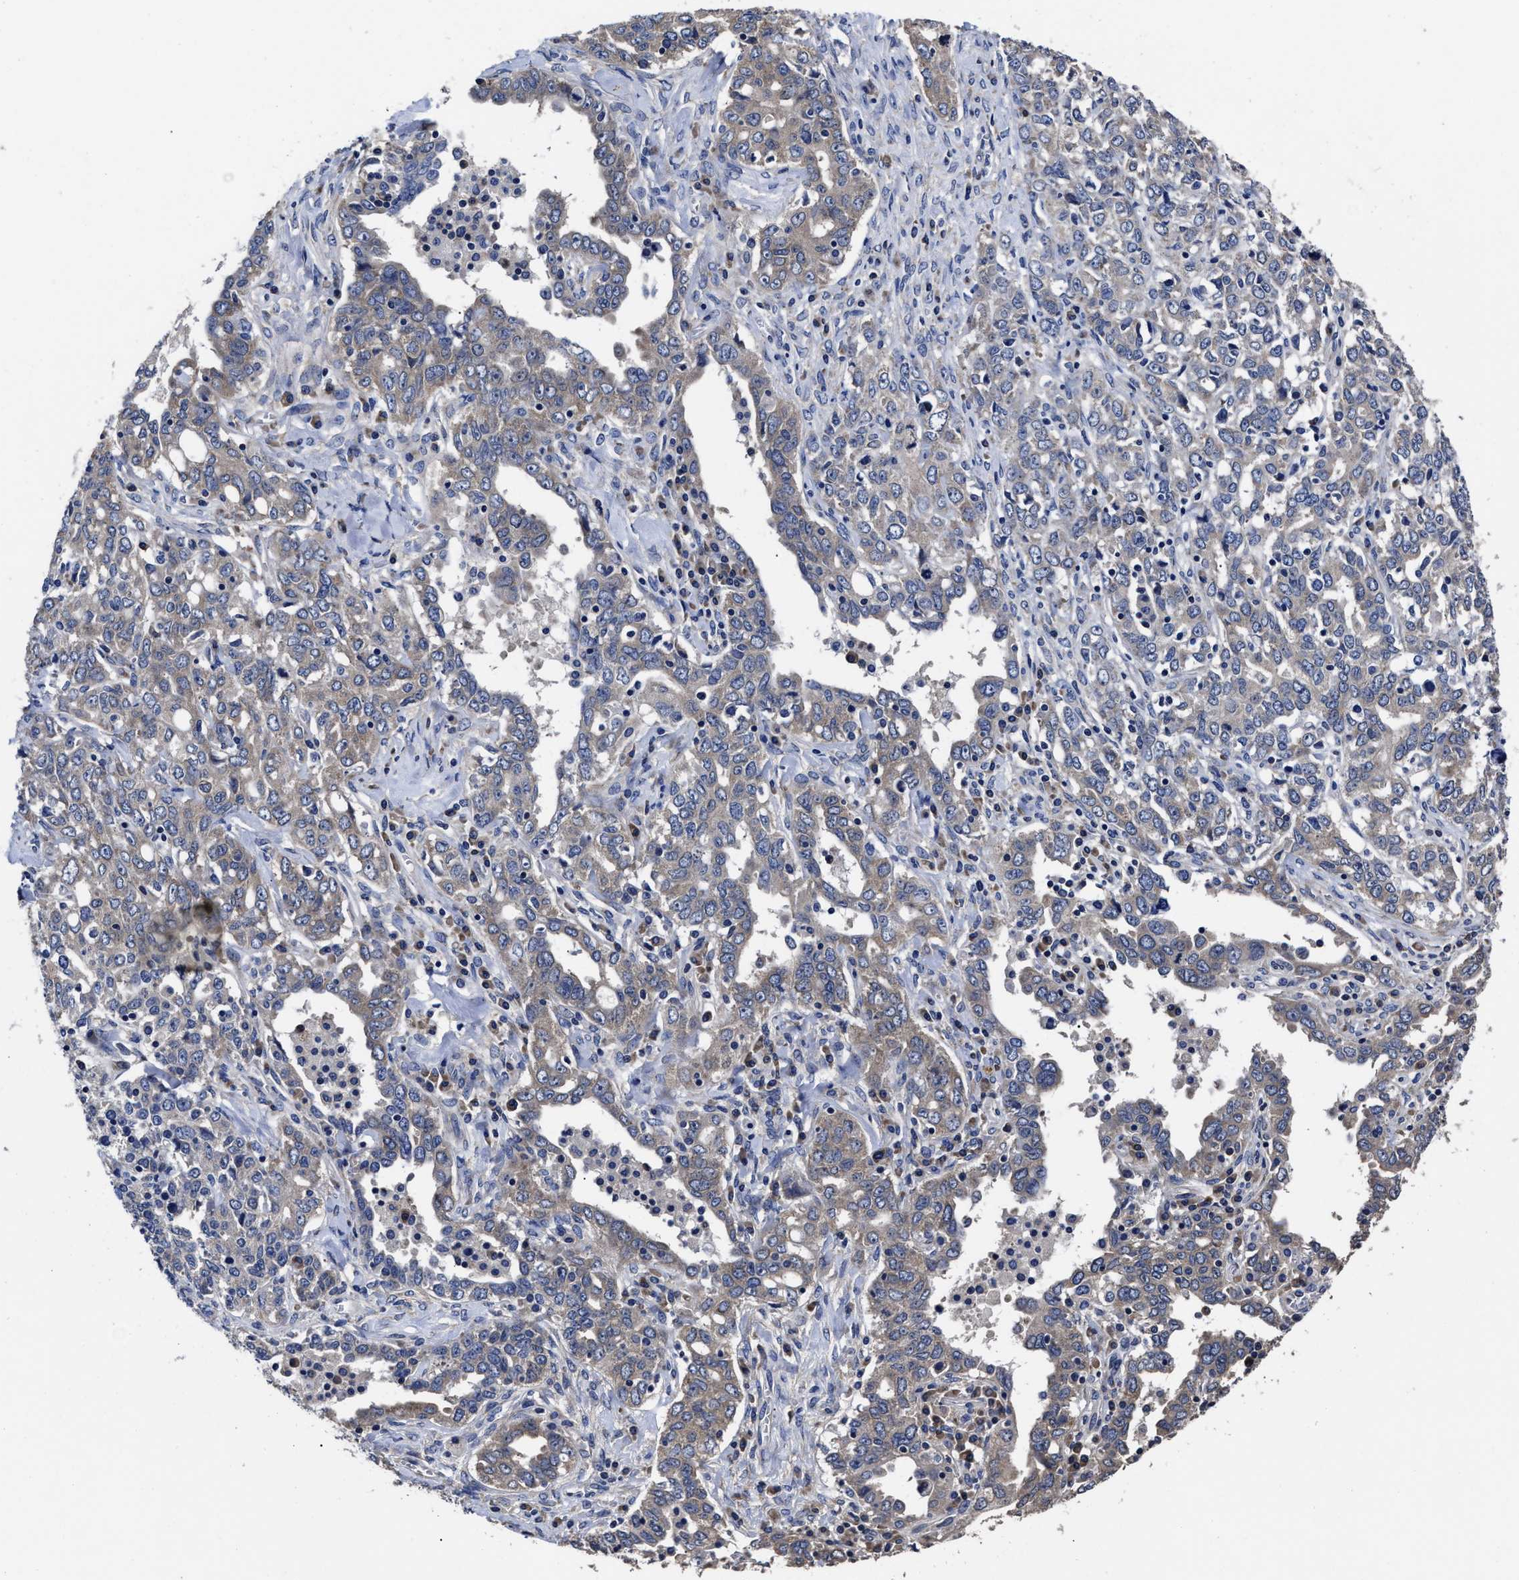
{"staining": {"intensity": "weak", "quantity": "<25%", "location": "cytoplasmic/membranous"}, "tissue": "ovarian cancer", "cell_type": "Tumor cells", "image_type": "cancer", "snomed": [{"axis": "morphology", "description": "Carcinoma, endometroid"}, {"axis": "topography", "description": "Ovary"}], "caption": "Immunohistochemistry histopathology image of human ovarian cancer (endometroid carcinoma) stained for a protein (brown), which exhibits no positivity in tumor cells.", "gene": "AVEN", "patient": {"sex": "female", "age": 62}}